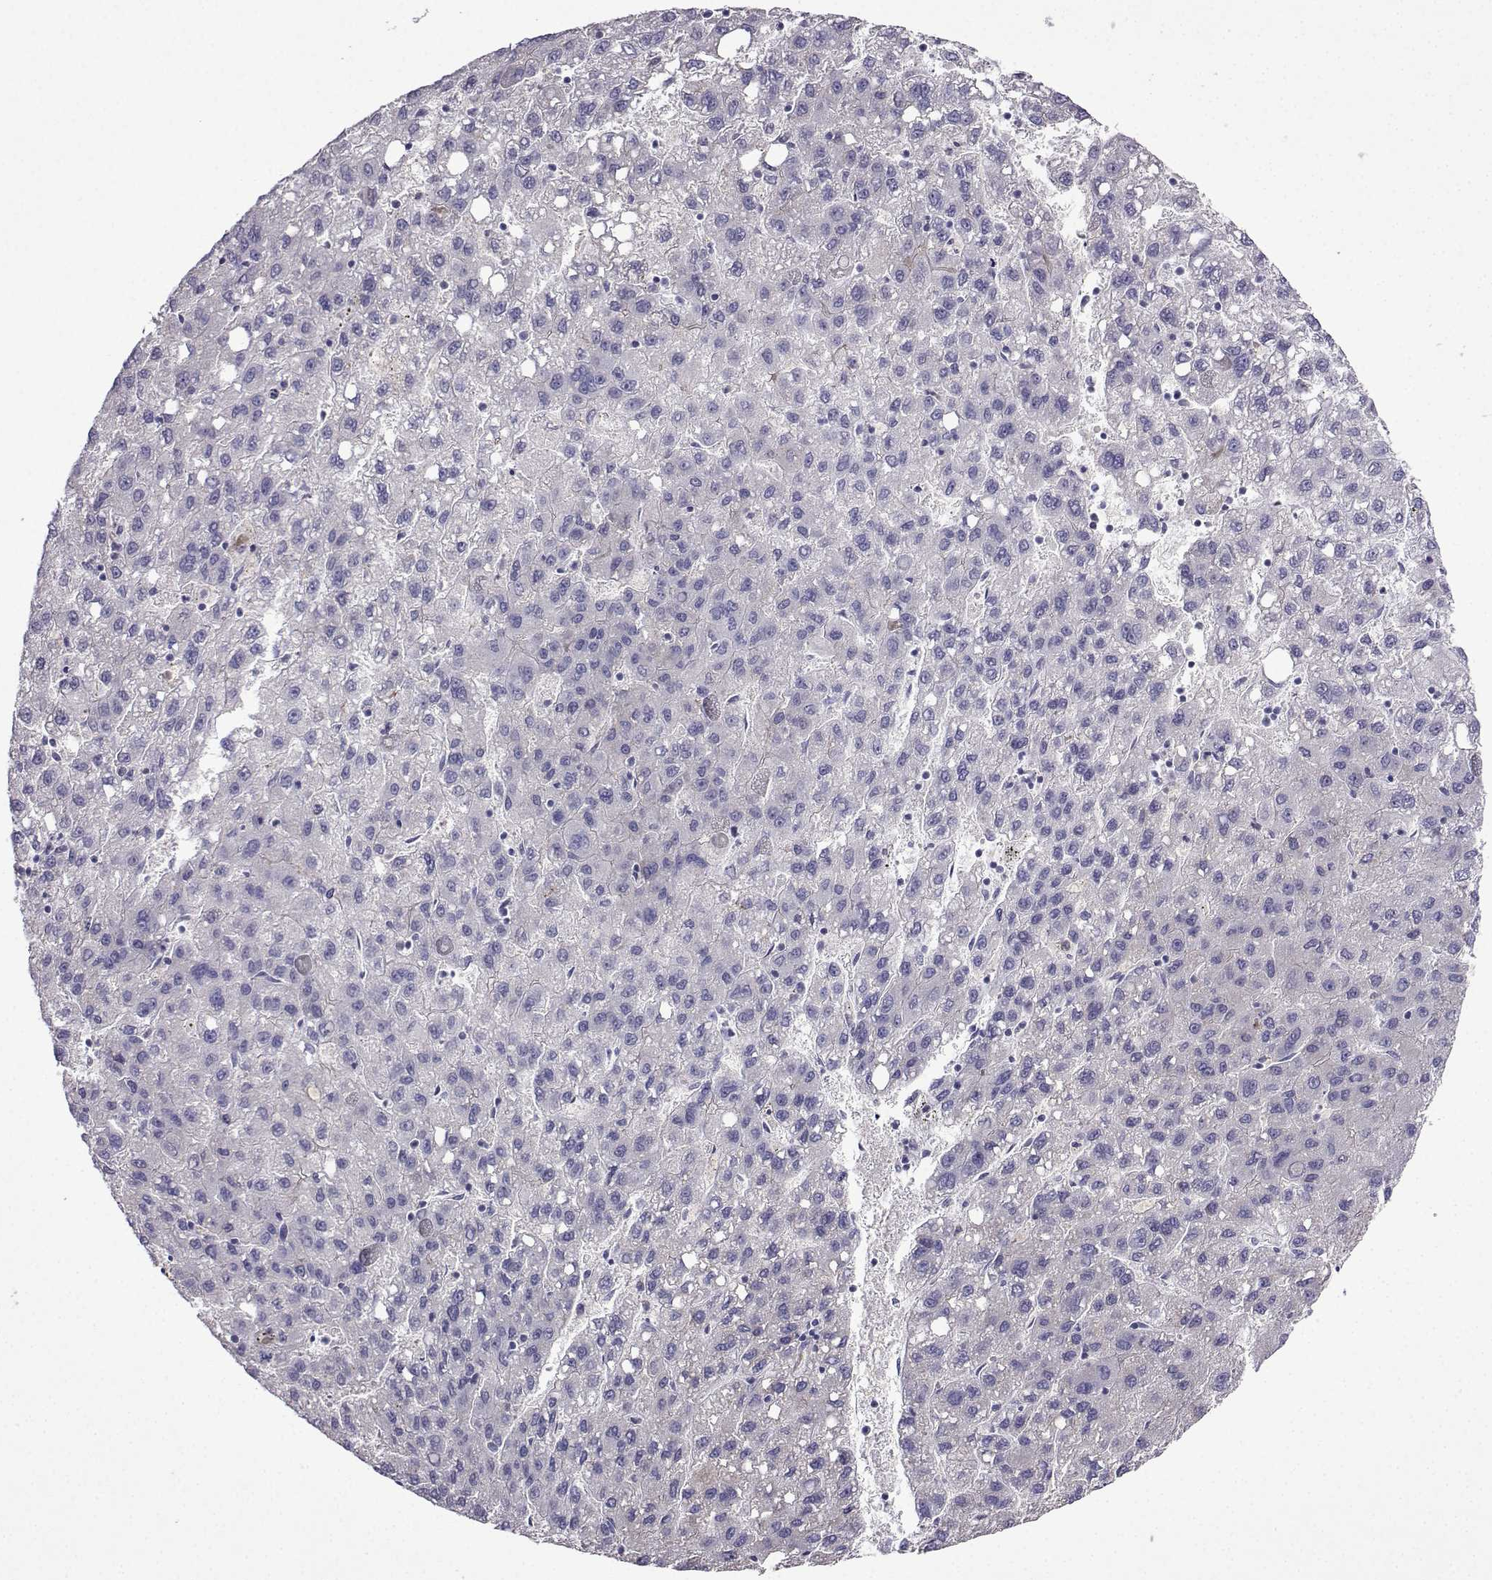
{"staining": {"intensity": "negative", "quantity": "none", "location": "none"}, "tissue": "liver cancer", "cell_type": "Tumor cells", "image_type": "cancer", "snomed": [{"axis": "morphology", "description": "Carcinoma, Hepatocellular, NOS"}, {"axis": "topography", "description": "Liver"}], "caption": "A high-resolution image shows immunohistochemistry (IHC) staining of liver cancer, which shows no significant expression in tumor cells.", "gene": "FCAMR", "patient": {"sex": "female", "age": 82}}